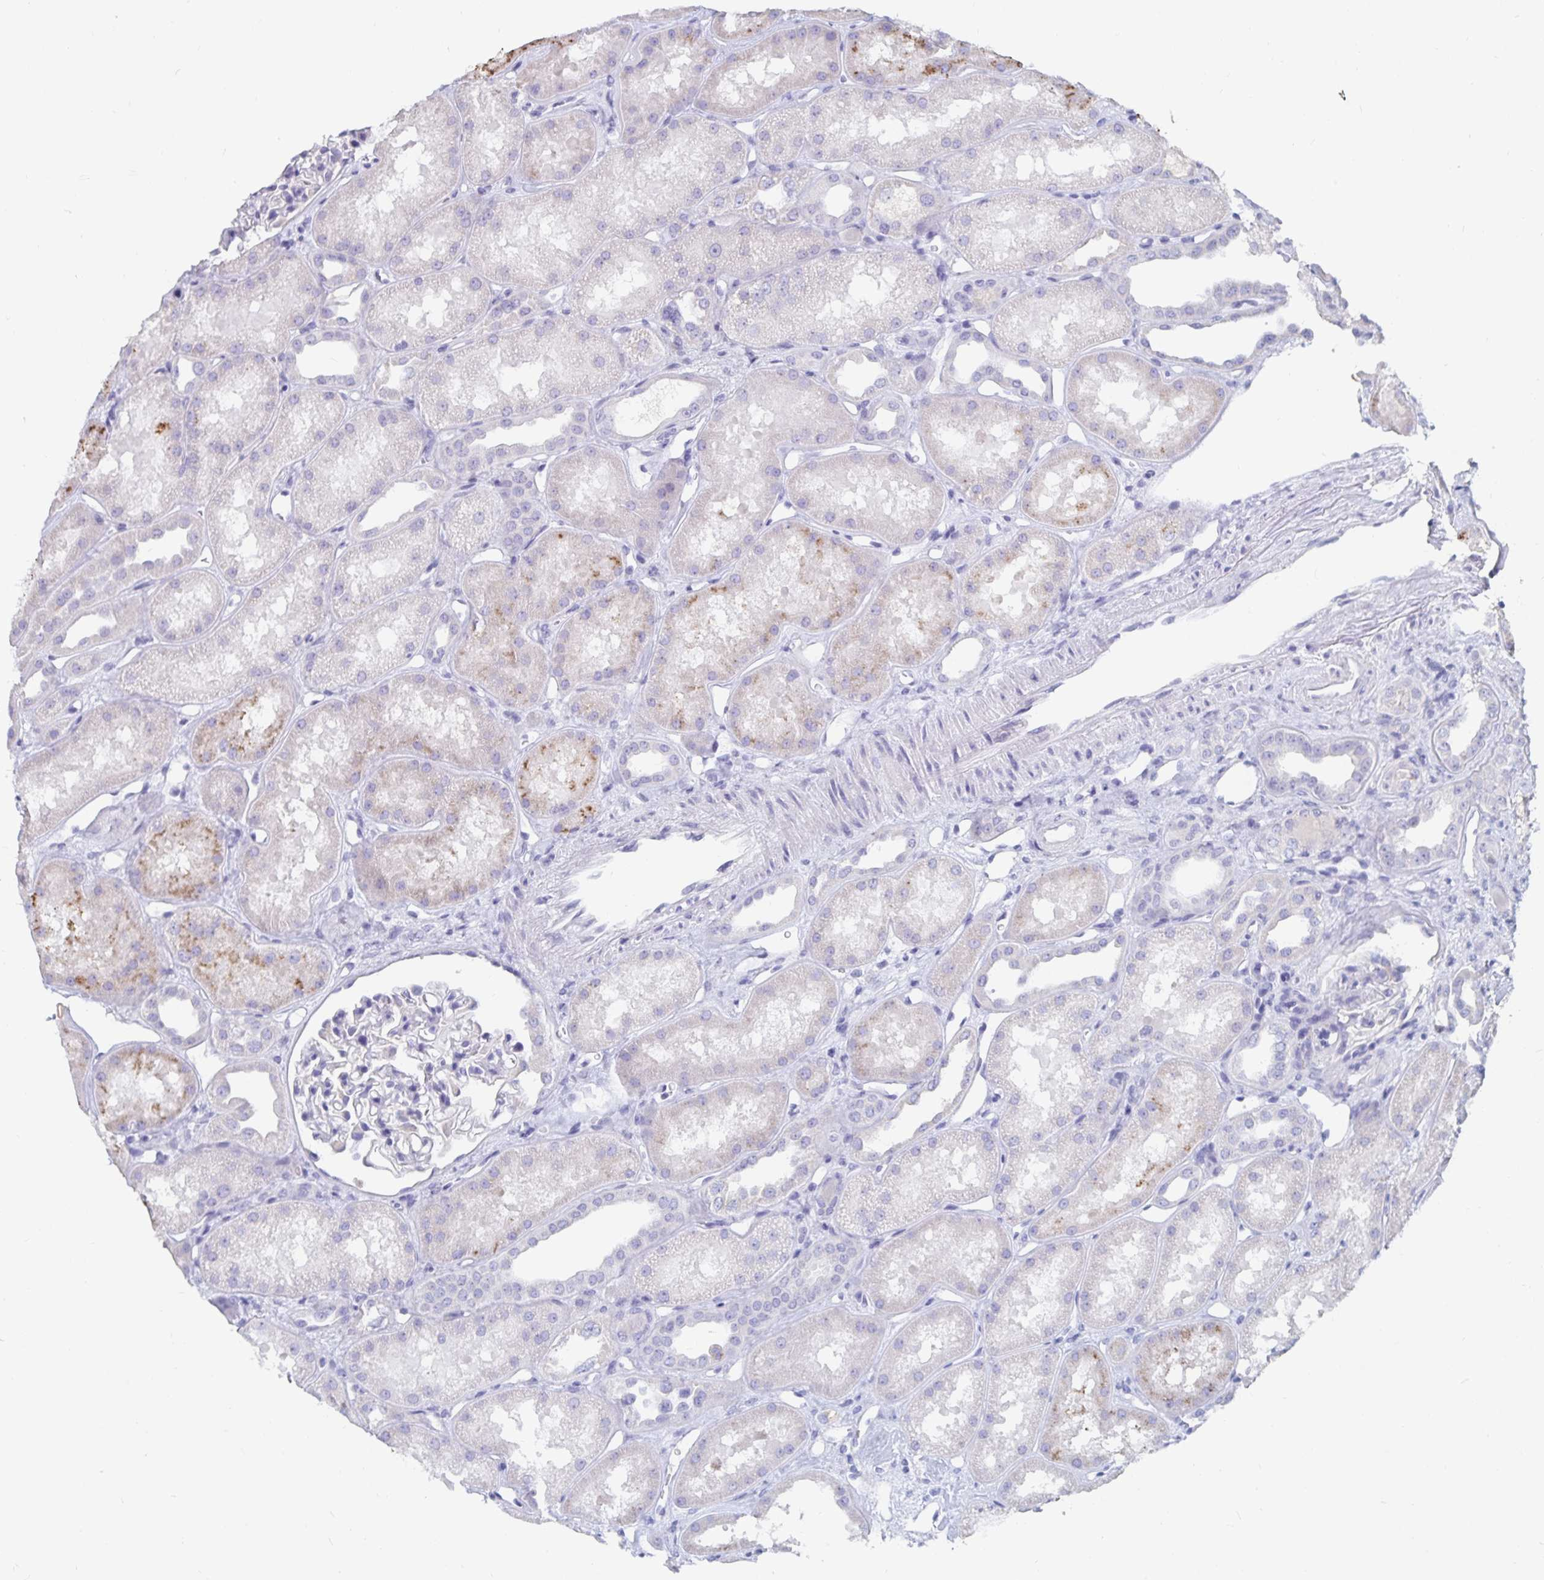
{"staining": {"intensity": "negative", "quantity": "none", "location": "none"}, "tissue": "kidney", "cell_type": "Cells in glomeruli", "image_type": "normal", "snomed": [{"axis": "morphology", "description": "Normal tissue, NOS"}, {"axis": "topography", "description": "Kidney"}], "caption": "The photomicrograph reveals no significant positivity in cells in glomeruli of kidney. Brightfield microscopy of immunohistochemistry (IHC) stained with DAB (brown) and hematoxylin (blue), captured at high magnification.", "gene": "CFAP69", "patient": {"sex": "male", "age": 61}}